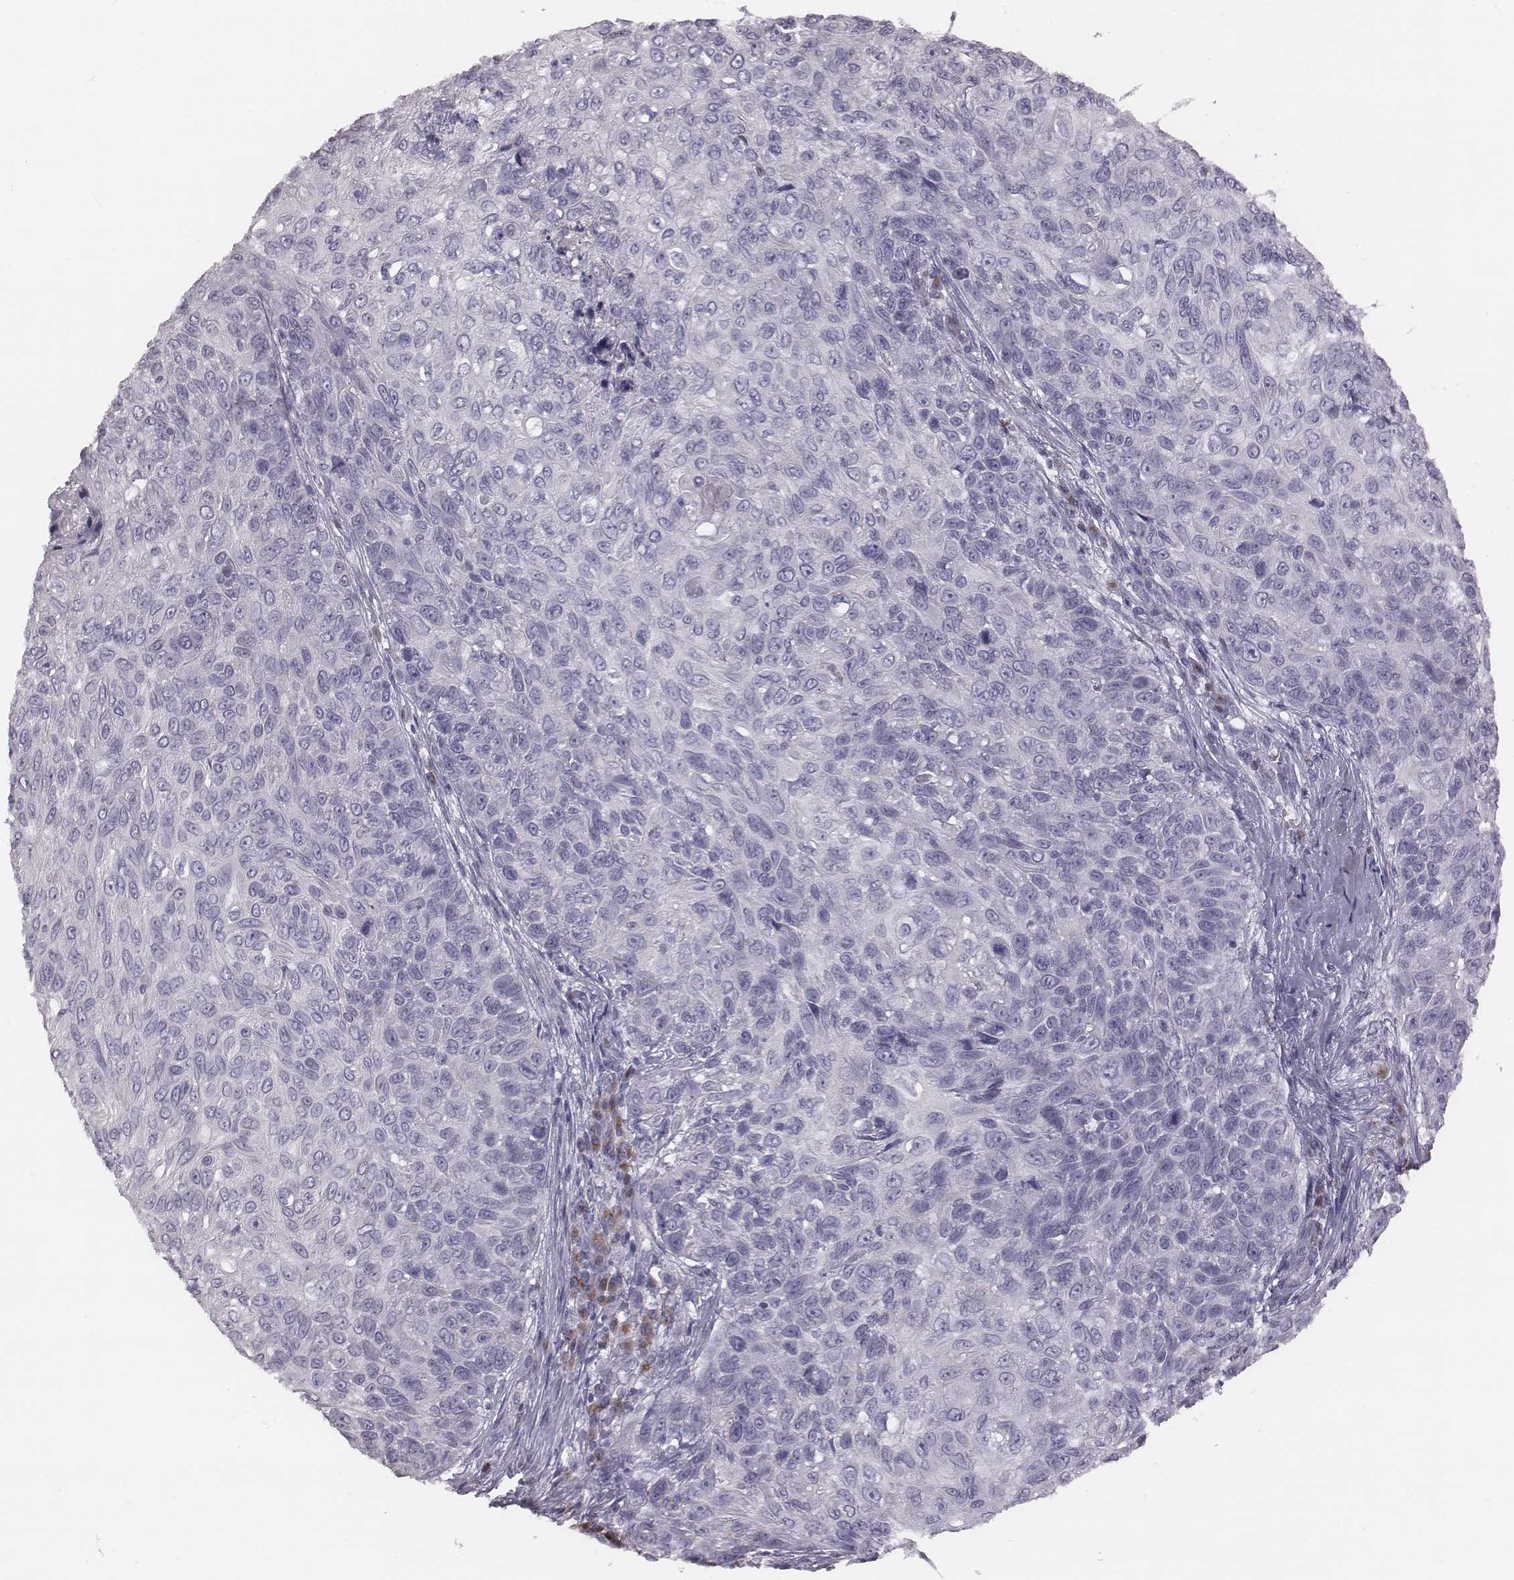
{"staining": {"intensity": "negative", "quantity": "none", "location": "none"}, "tissue": "skin cancer", "cell_type": "Tumor cells", "image_type": "cancer", "snomed": [{"axis": "morphology", "description": "Squamous cell carcinoma, NOS"}, {"axis": "topography", "description": "Skin"}], "caption": "Tumor cells are negative for protein expression in human skin squamous cell carcinoma.", "gene": "C6orf58", "patient": {"sex": "male", "age": 92}}